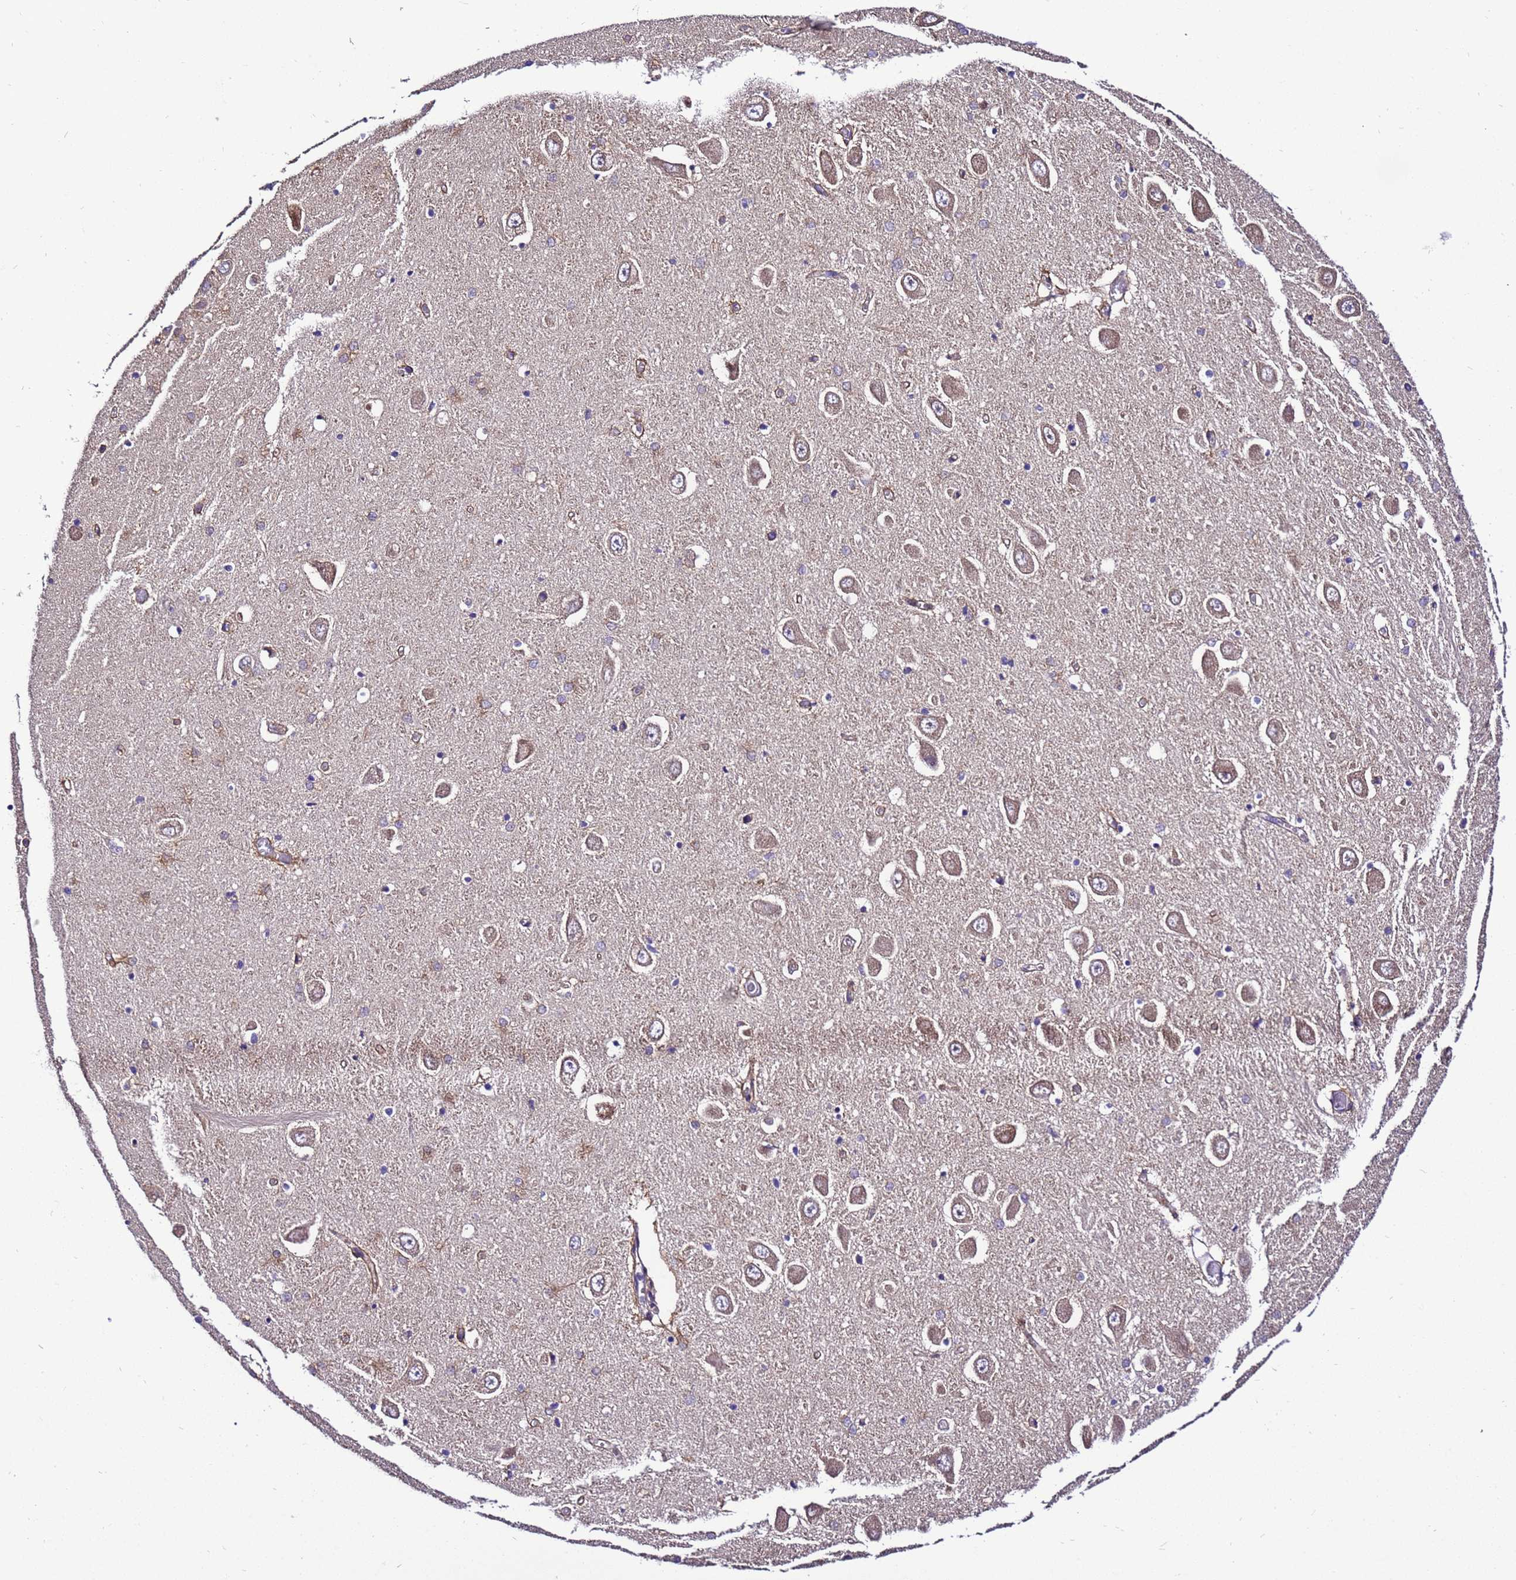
{"staining": {"intensity": "negative", "quantity": "none", "location": "none"}, "tissue": "hippocampus", "cell_type": "Glial cells", "image_type": "normal", "snomed": [{"axis": "morphology", "description": "Normal tissue, NOS"}, {"axis": "topography", "description": "Hippocampus"}], "caption": "Glial cells are negative for brown protein staining in benign hippocampus. (DAB (3,3'-diaminobenzidine) immunohistochemistry, high magnification).", "gene": "ZNF417", "patient": {"sex": "male", "age": 70}}